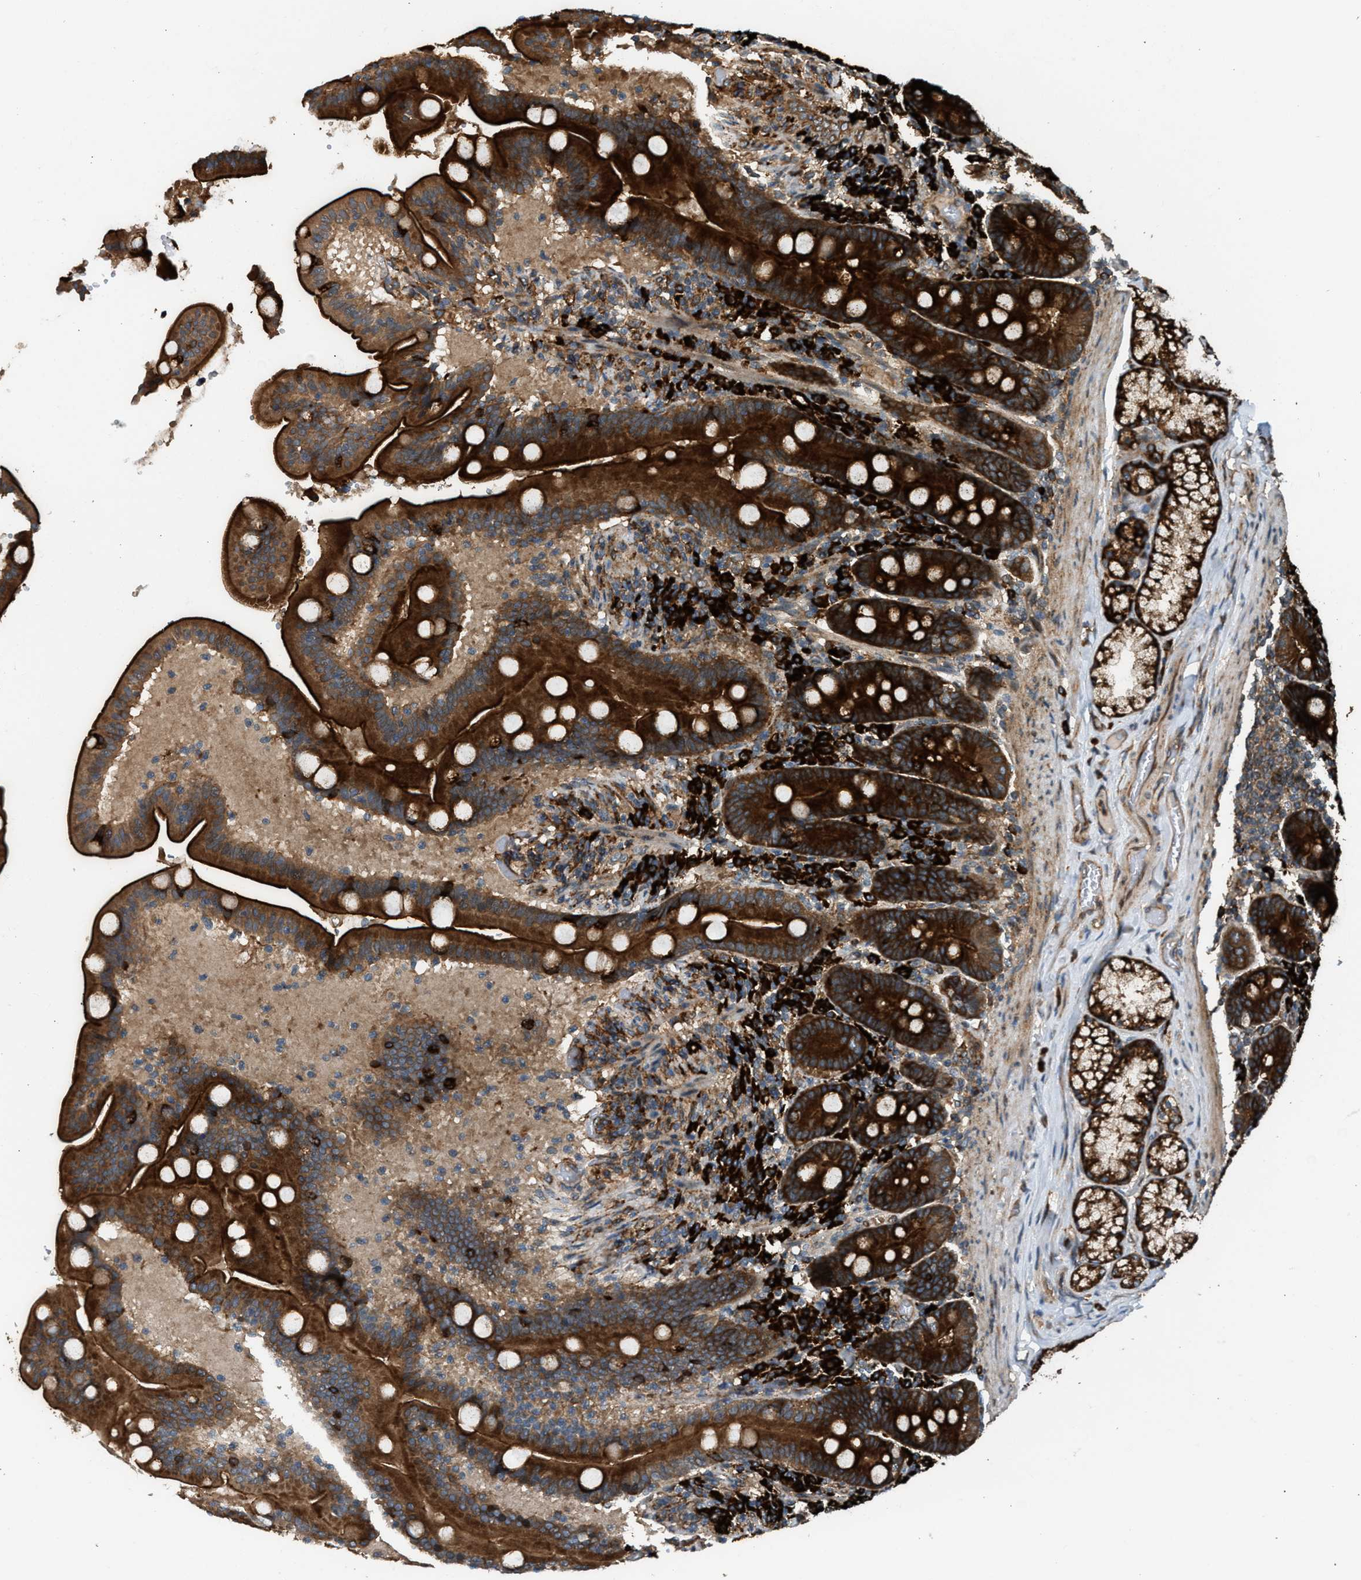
{"staining": {"intensity": "strong", "quantity": ">75%", "location": "cytoplasmic/membranous"}, "tissue": "duodenum", "cell_type": "Glandular cells", "image_type": "normal", "snomed": [{"axis": "morphology", "description": "Normal tissue, NOS"}, {"axis": "topography", "description": "Duodenum"}], "caption": "Duodenum stained with DAB (3,3'-diaminobenzidine) IHC displays high levels of strong cytoplasmic/membranous expression in about >75% of glandular cells. (DAB (3,3'-diaminobenzidine) = brown stain, brightfield microscopy at high magnification).", "gene": "BAIAP2L1", "patient": {"sex": "male", "age": 54}}